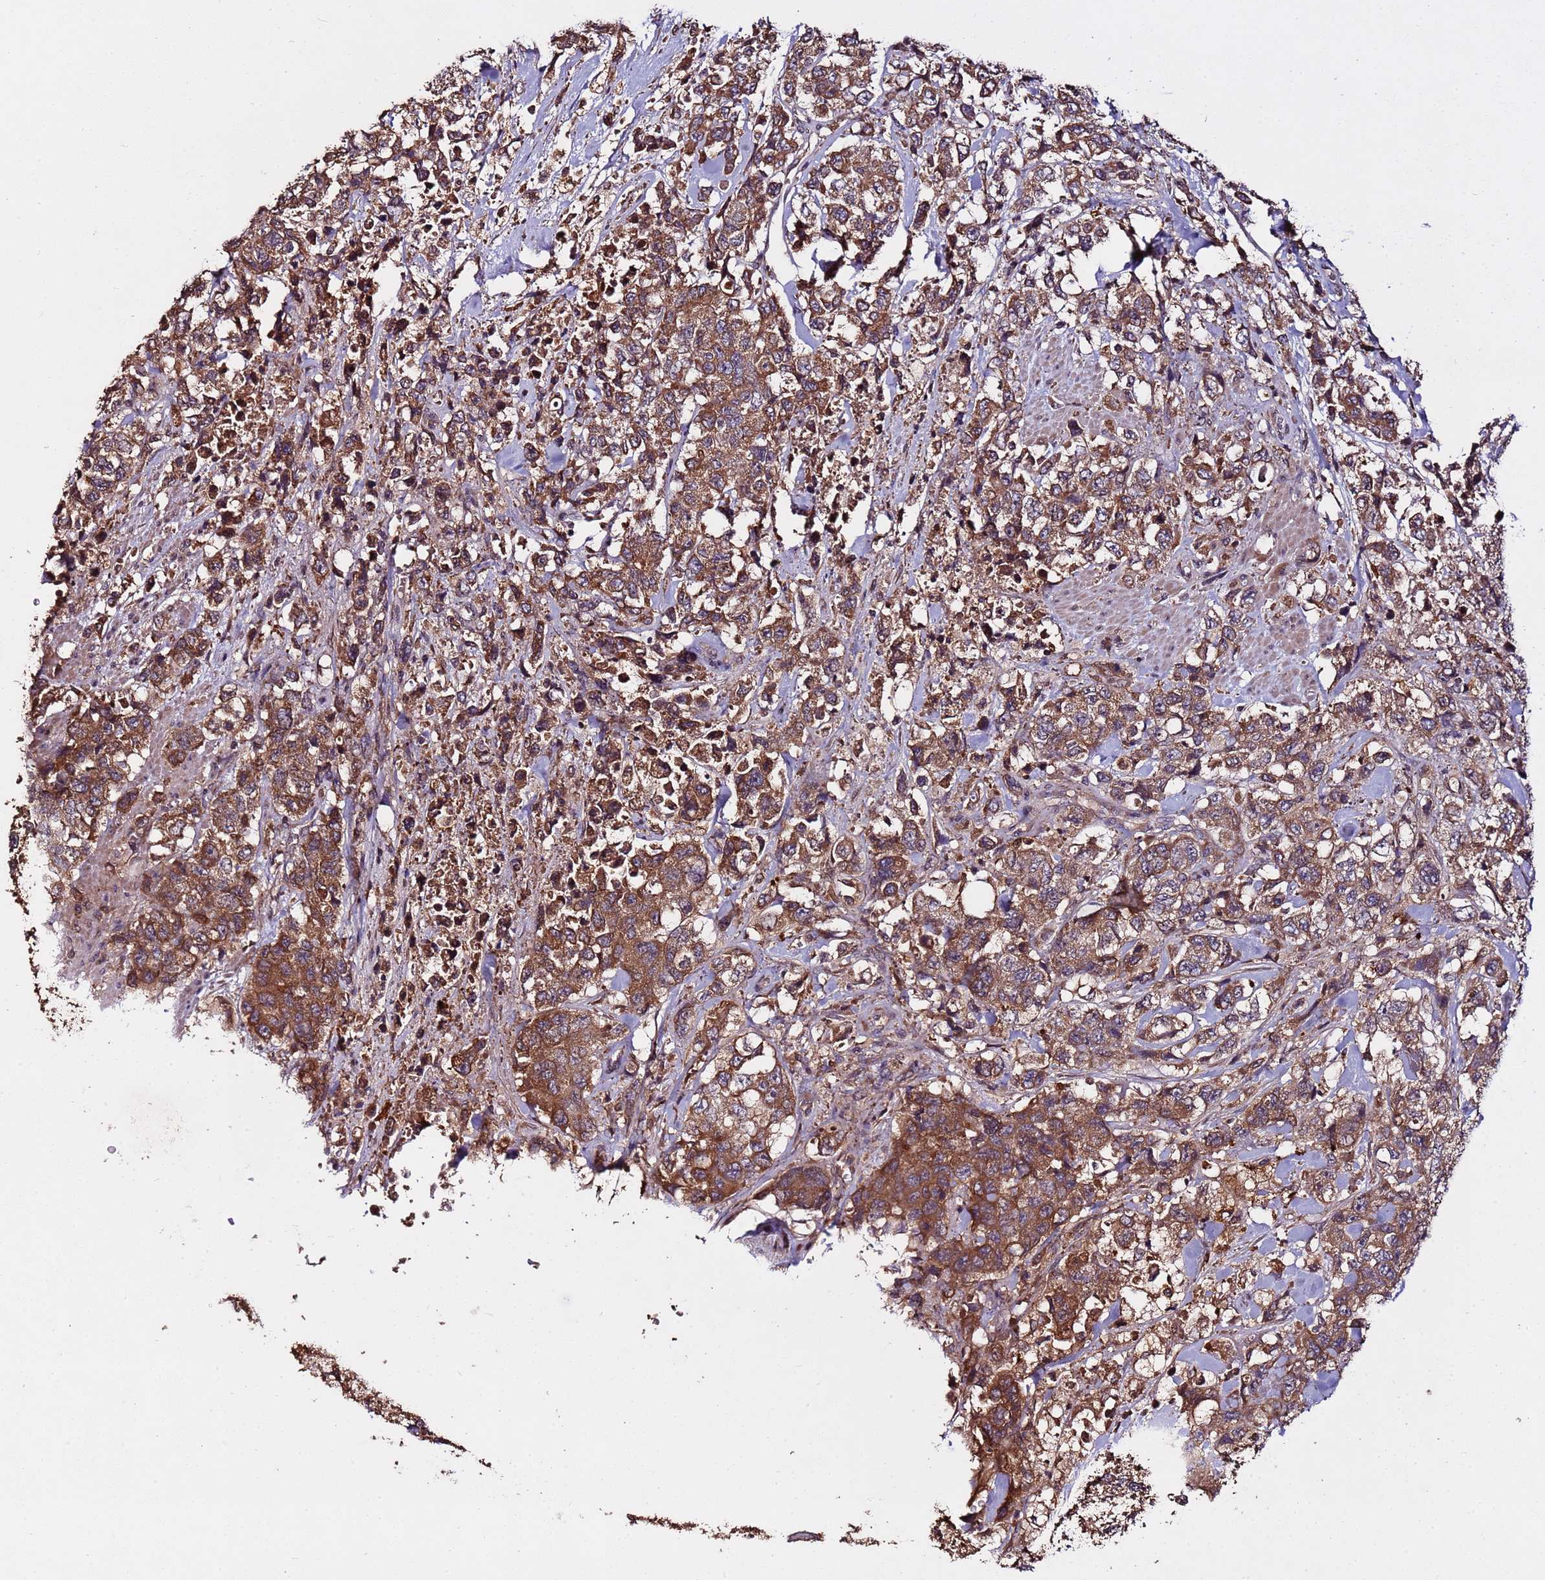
{"staining": {"intensity": "strong", "quantity": ">75%", "location": "cytoplasmic/membranous"}, "tissue": "urothelial cancer", "cell_type": "Tumor cells", "image_type": "cancer", "snomed": [{"axis": "morphology", "description": "Urothelial carcinoma, High grade"}, {"axis": "topography", "description": "Urinary bladder"}], "caption": "The immunohistochemical stain highlights strong cytoplasmic/membranous expression in tumor cells of urothelial cancer tissue. Immunohistochemistry stains the protein of interest in brown and the nuclei are stained blue.", "gene": "RPS15A", "patient": {"sex": "female", "age": 78}}